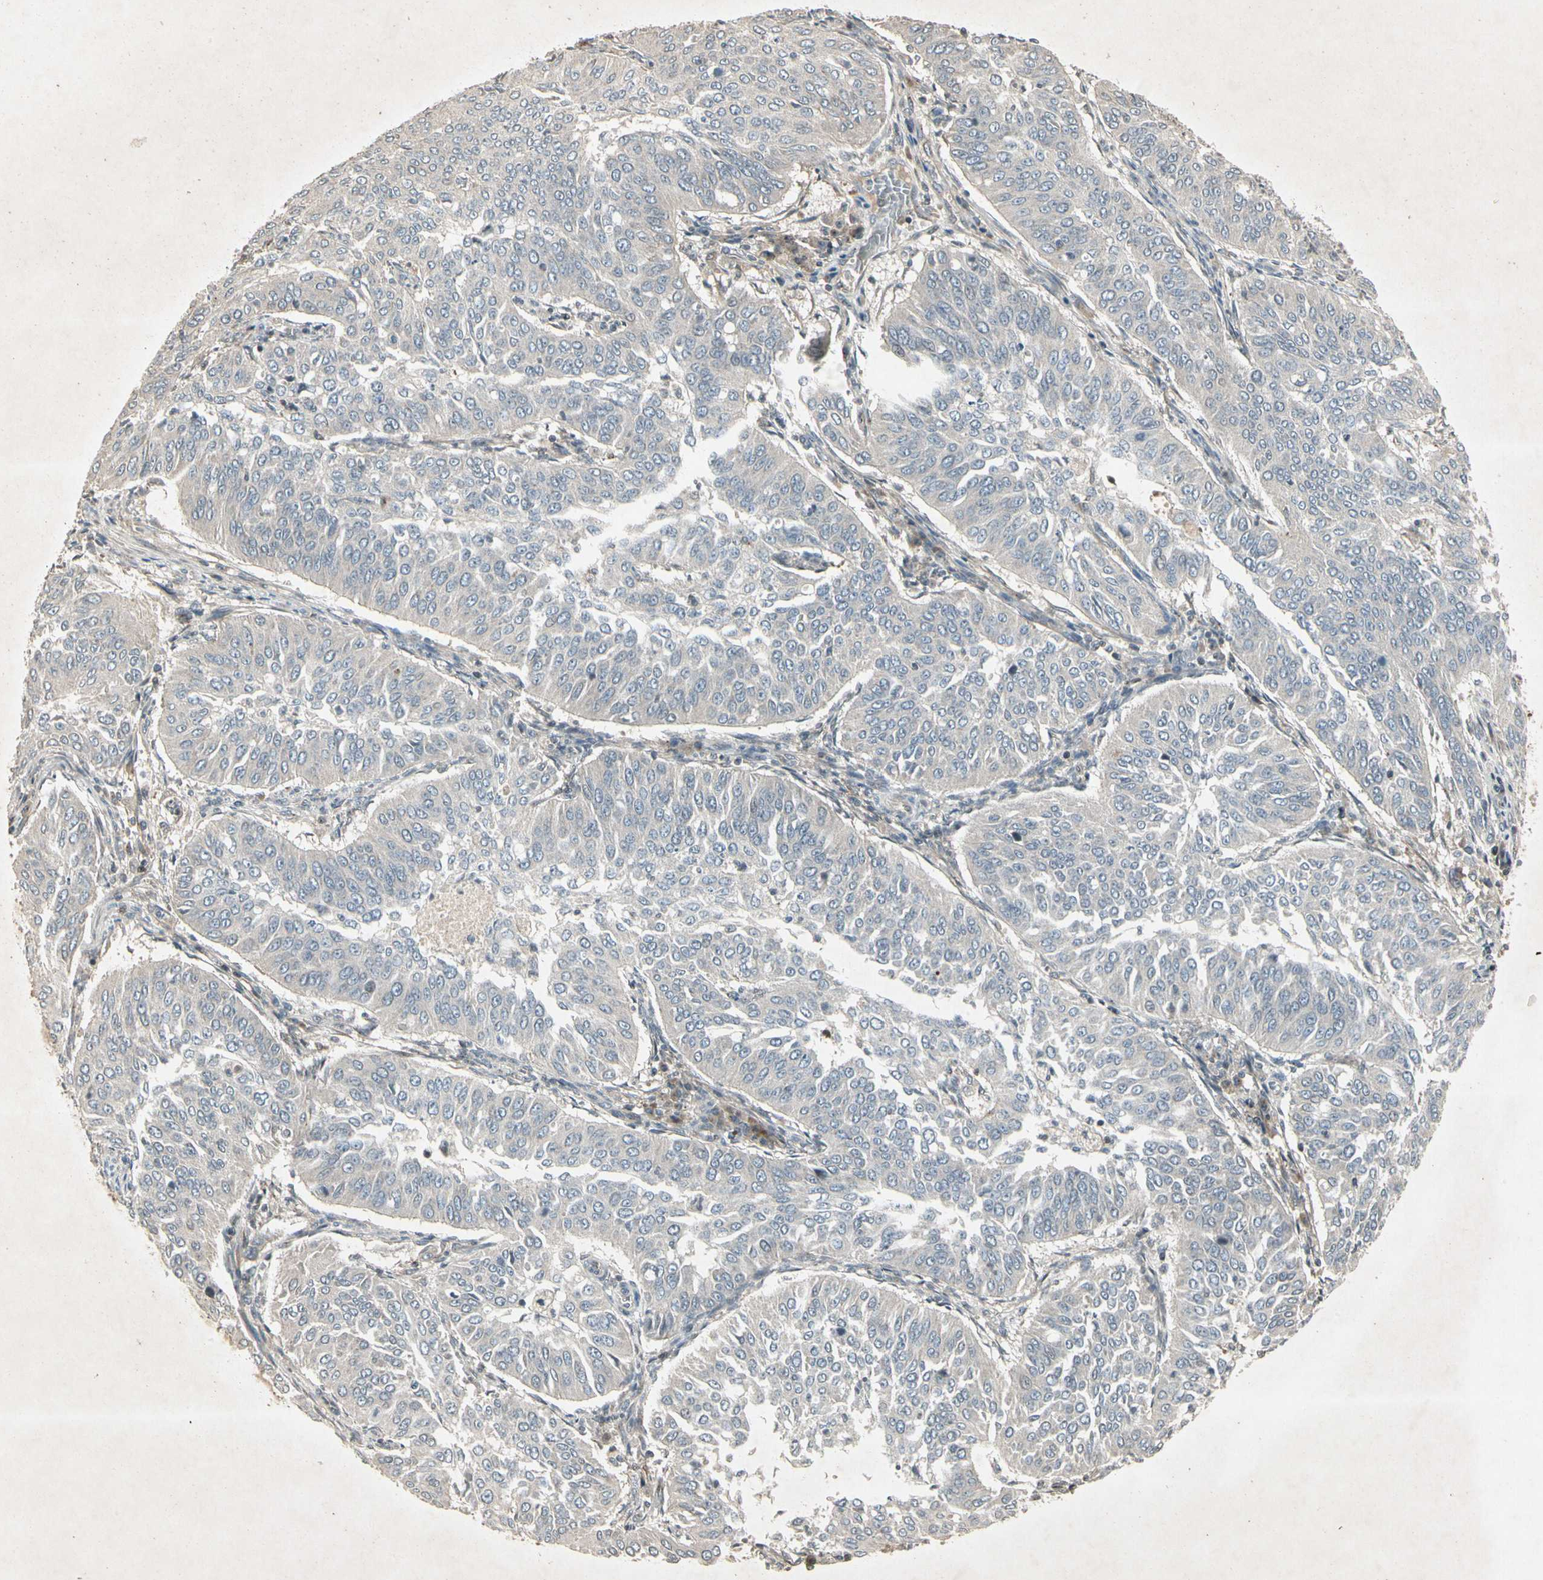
{"staining": {"intensity": "negative", "quantity": "none", "location": "none"}, "tissue": "cervical cancer", "cell_type": "Tumor cells", "image_type": "cancer", "snomed": [{"axis": "morphology", "description": "Normal tissue, NOS"}, {"axis": "morphology", "description": "Squamous cell carcinoma, NOS"}, {"axis": "topography", "description": "Cervix"}], "caption": "Immunohistochemistry (IHC) of cervical squamous cell carcinoma displays no positivity in tumor cells. (DAB (3,3'-diaminobenzidine) immunohistochemistry with hematoxylin counter stain).", "gene": "TEK", "patient": {"sex": "female", "age": 39}}